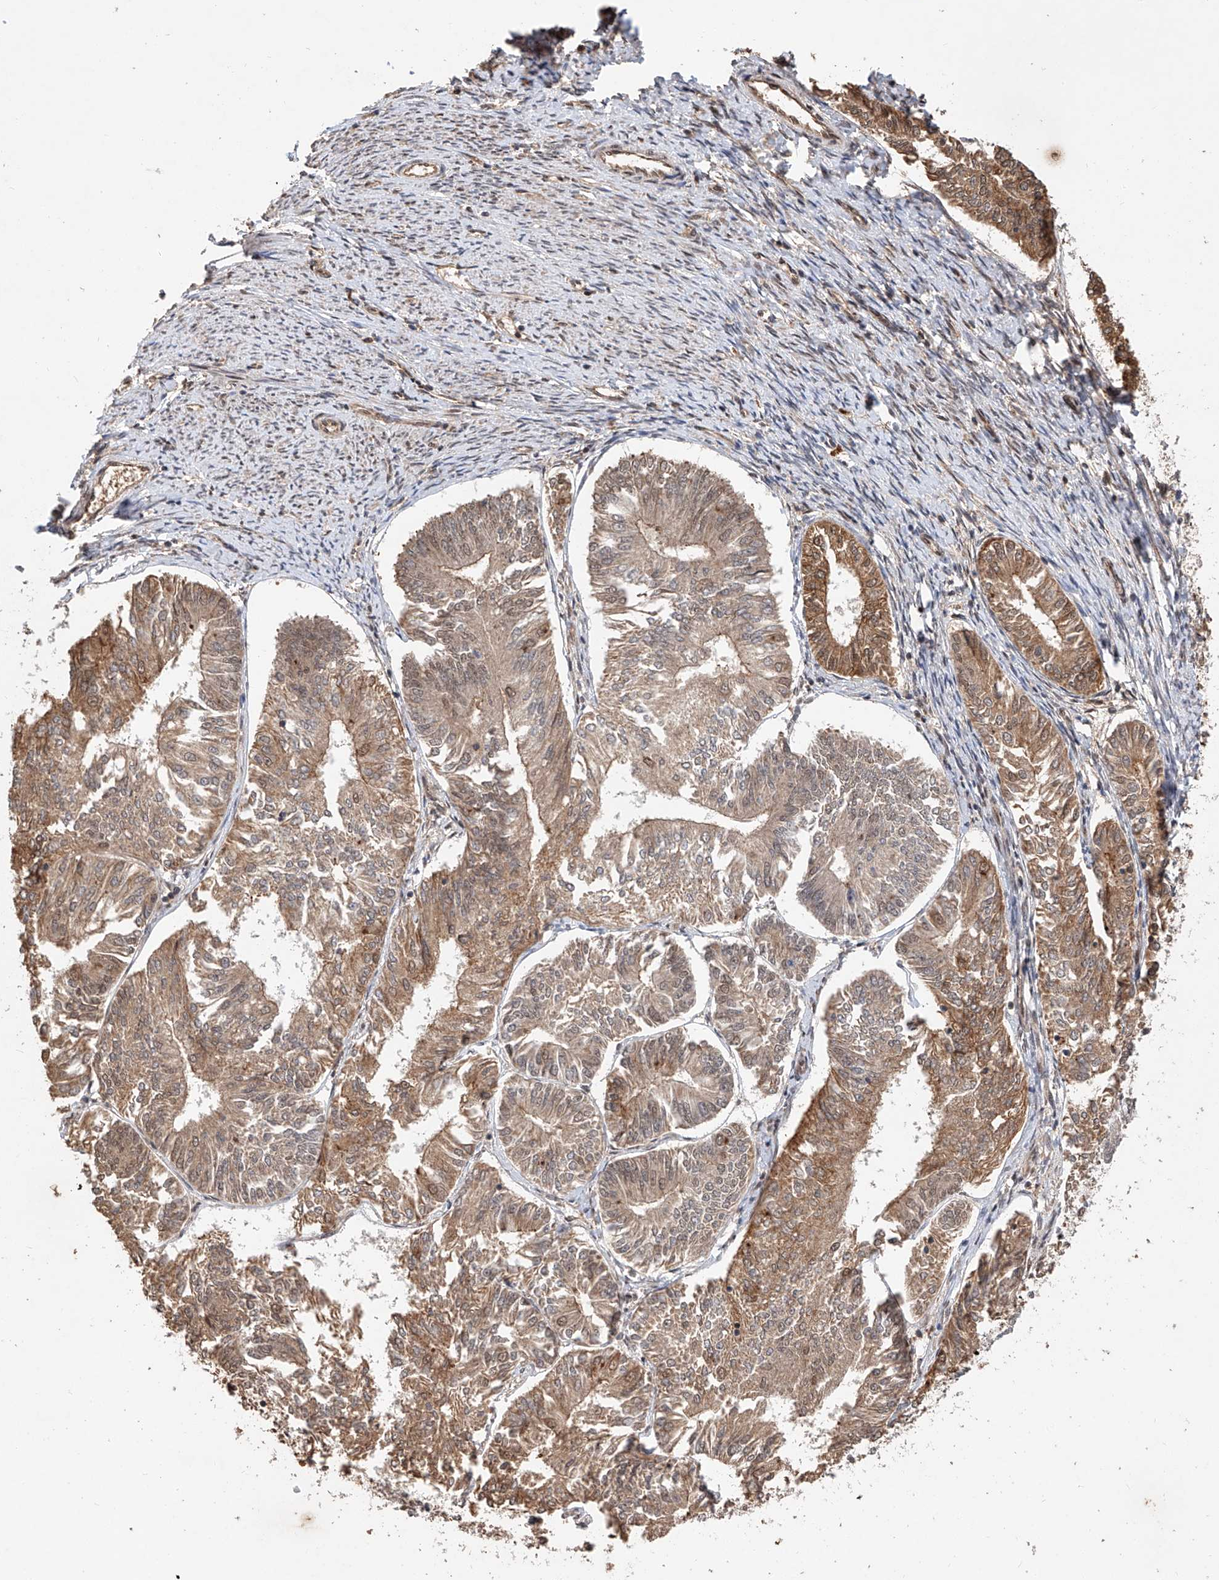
{"staining": {"intensity": "moderate", "quantity": ">75%", "location": "cytoplasmic/membranous"}, "tissue": "endometrial cancer", "cell_type": "Tumor cells", "image_type": "cancer", "snomed": [{"axis": "morphology", "description": "Adenocarcinoma, NOS"}, {"axis": "topography", "description": "Endometrium"}], "caption": "Human adenocarcinoma (endometrial) stained for a protein (brown) displays moderate cytoplasmic/membranous positive expression in about >75% of tumor cells.", "gene": "RILPL2", "patient": {"sex": "female", "age": 58}}